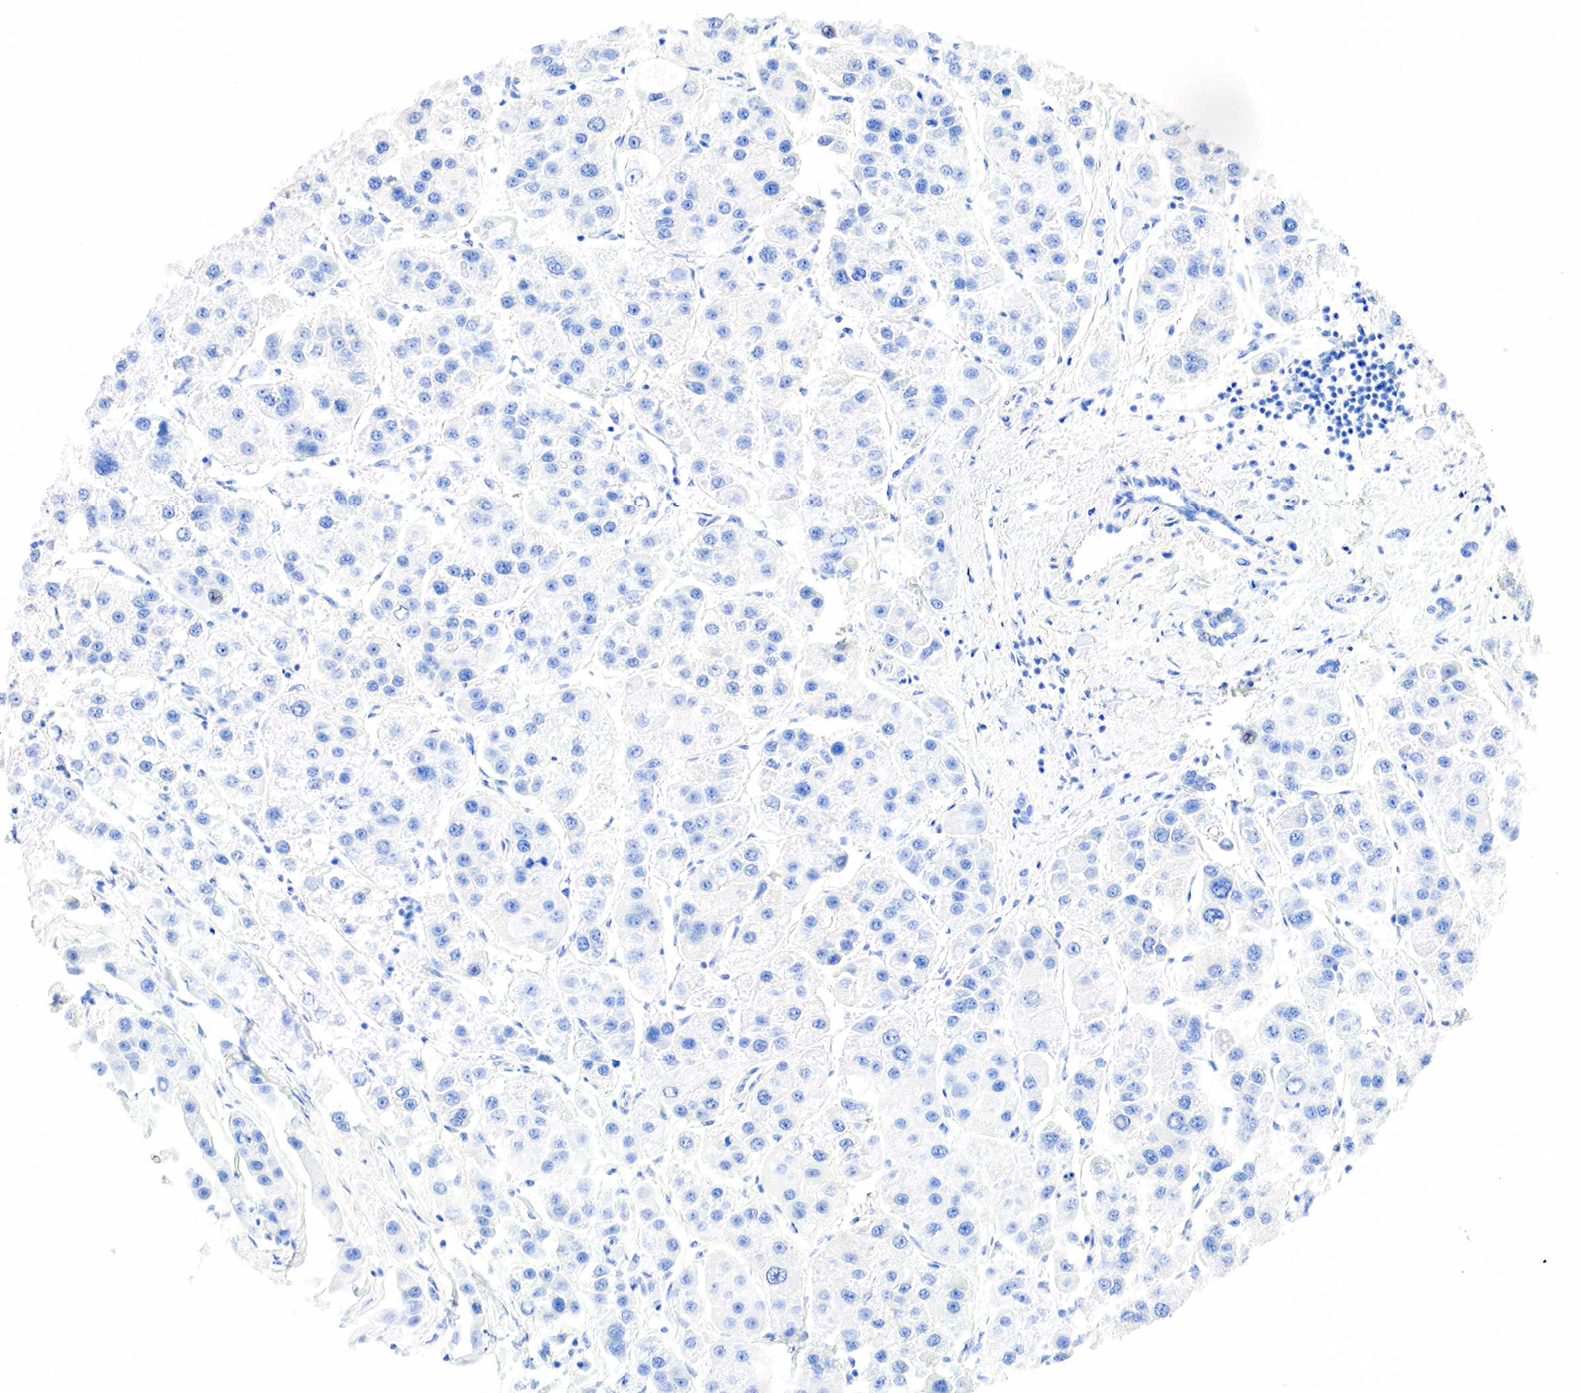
{"staining": {"intensity": "negative", "quantity": "none", "location": "none"}, "tissue": "liver cancer", "cell_type": "Tumor cells", "image_type": "cancer", "snomed": [{"axis": "morphology", "description": "Carcinoma, Hepatocellular, NOS"}, {"axis": "topography", "description": "Liver"}], "caption": "Immunohistochemistry (IHC) image of neoplastic tissue: hepatocellular carcinoma (liver) stained with DAB exhibits no significant protein staining in tumor cells.", "gene": "PTH", "patient": {"sex": "female", "age": 85}}